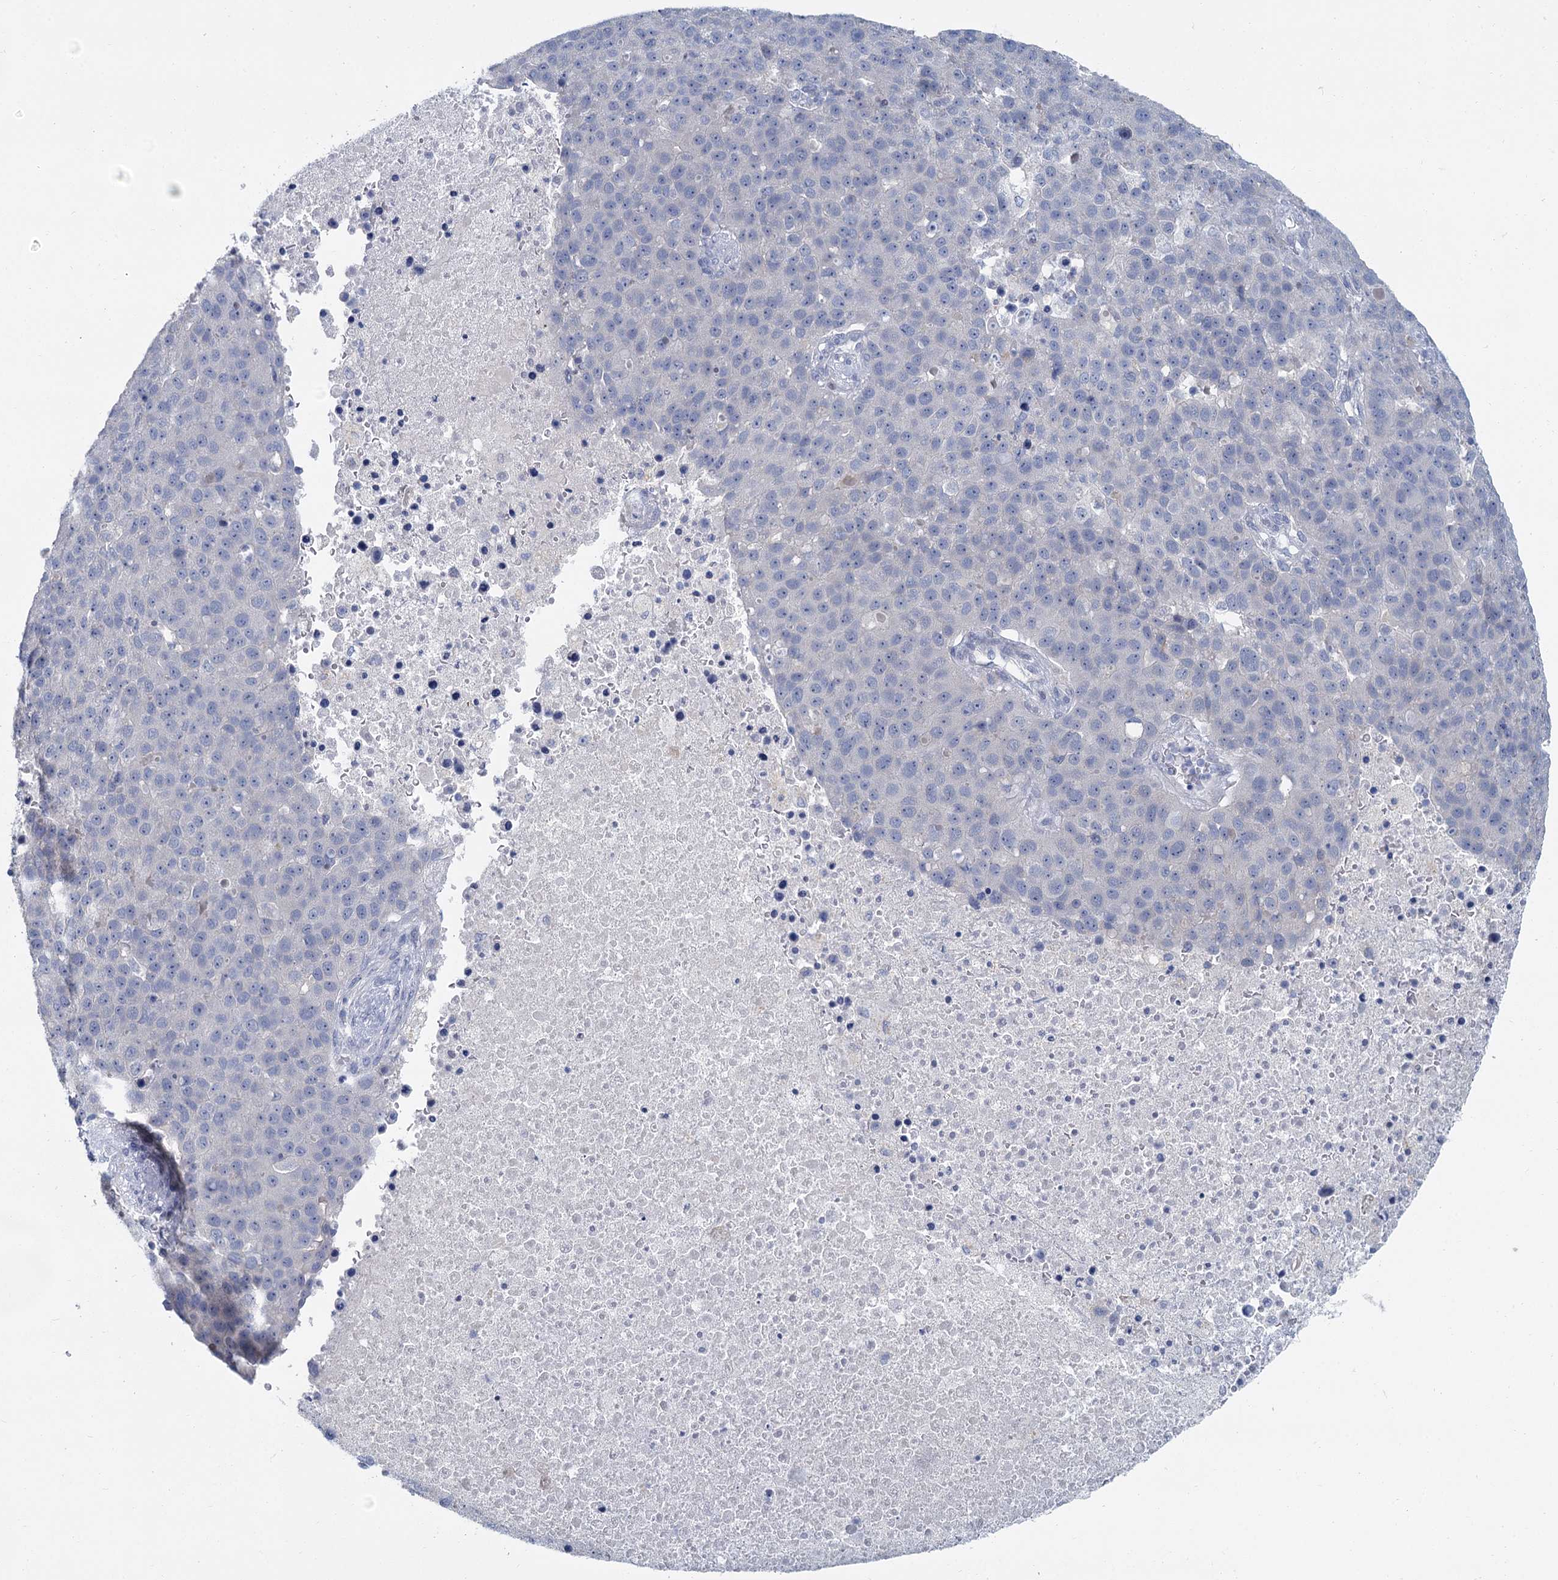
{"staining": {"intensity": "negative", "quantity": "none", "location": "none"}, "tissue": "pancreatic cancer", "cell_type": "Tumor cells", "image_type": "cancer", "snomed": [{"axis": "morphology", "description": "Adenocarcinoma, NOS"}, {"axis": "topography", "description": "Pancreas"}], "caption": "There is no significant positivity in tumor cells of adenocarcinoma (pancreatic). The staining was performed using DAB to visualize the protein expression in brown, while the nuclei were stained in blue with hematoxylin (Magnification: 20x).", "gene": "ACRBP", "patient": {"sex": "female", "age": 61}}